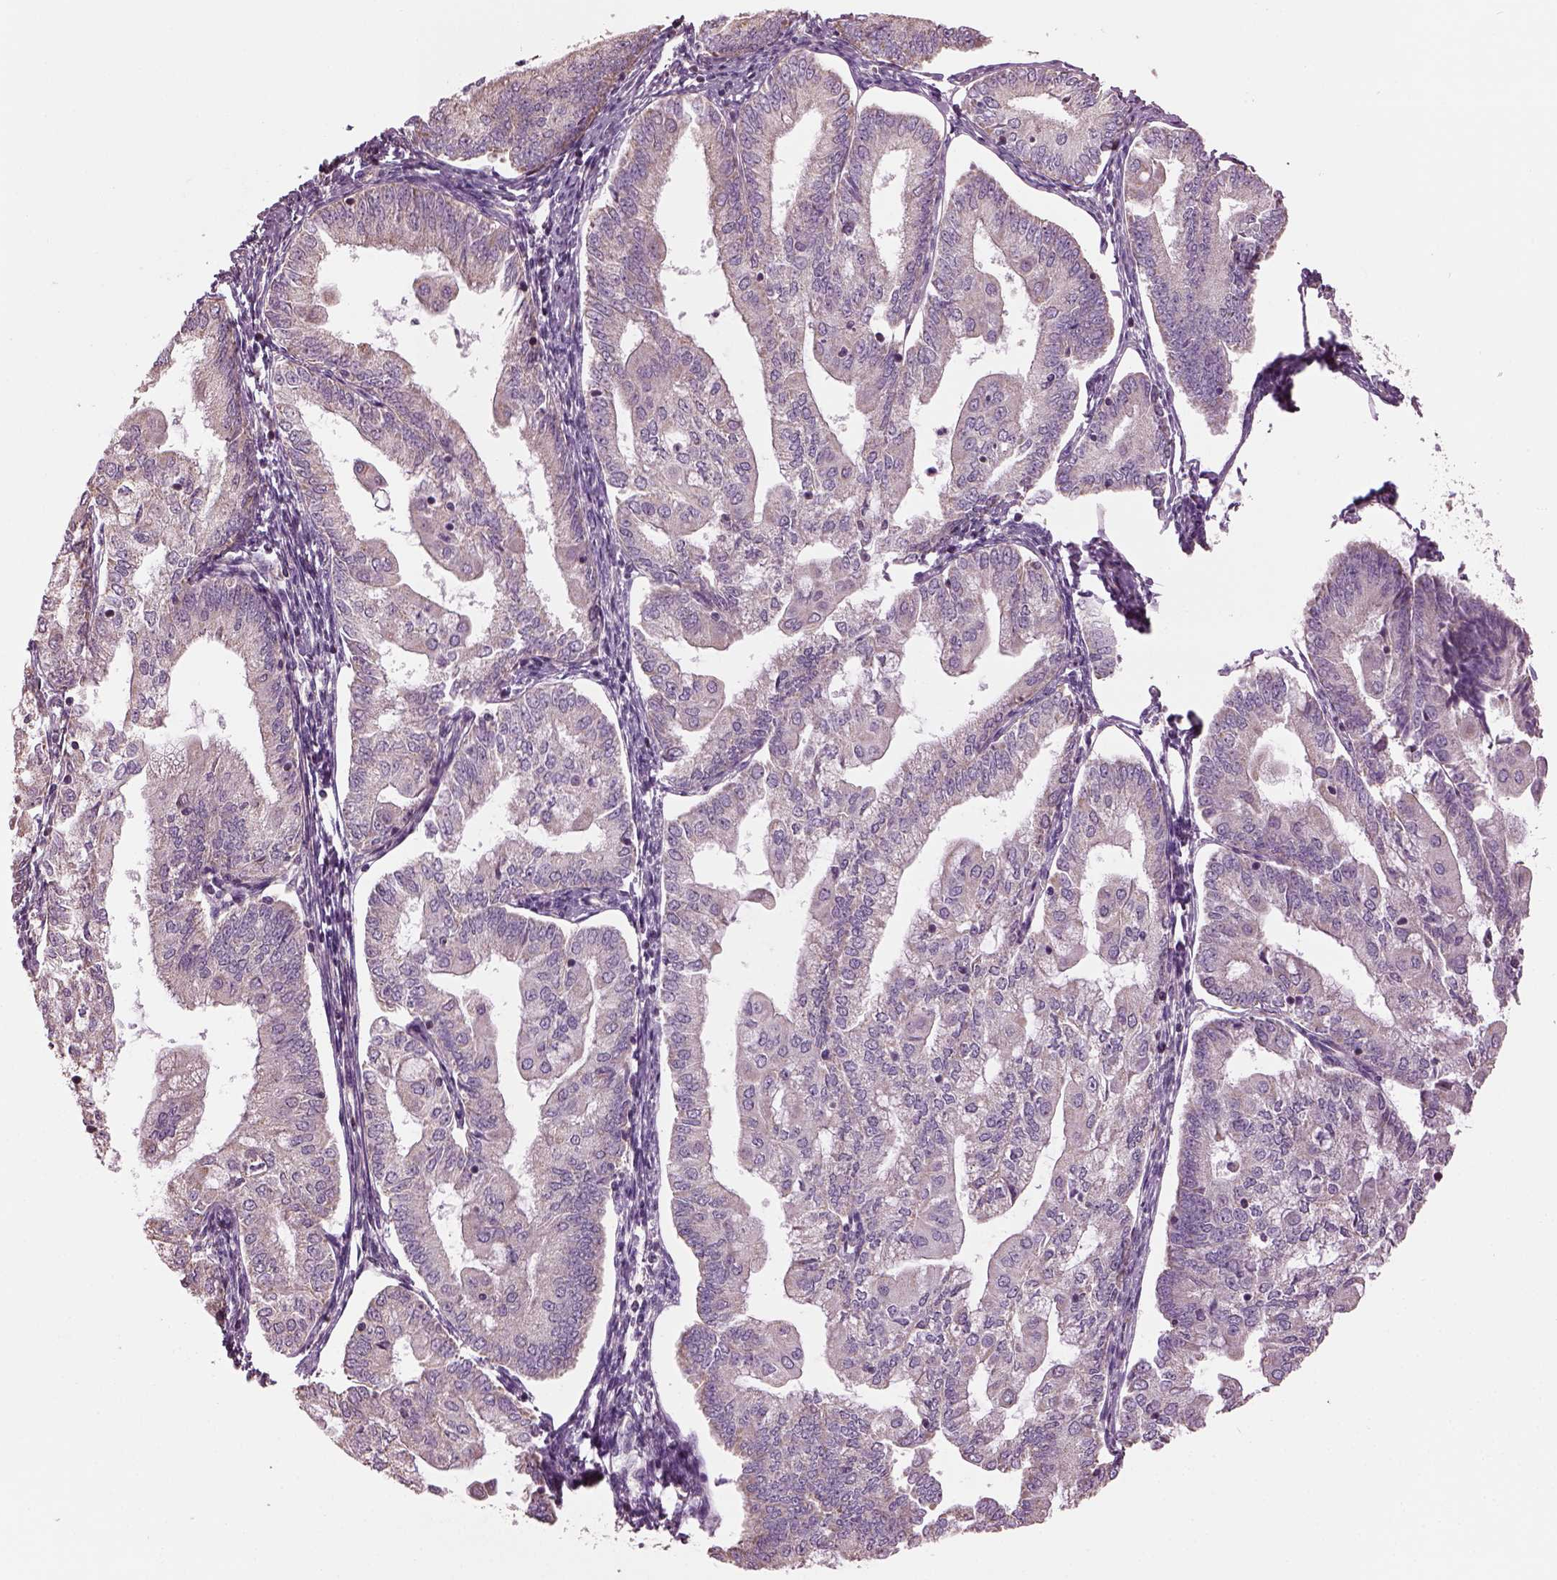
{"staining": {"intensity": "negative", "quantity": "none", "location": "none"}, "tissue": "endometrial cancer", "cell_type": "Tumor cells", "image_type": "cancer", "snomed": [{"axis": "morphology", "description": "Adenocarcinoma, NOS"}, {"axis": "topography", "description": "Endometrium"}], "caption": "Tumor cells show no significant positivity in adenocarcinoma (endometrial).", "gene": "SPATA7", "patient": {"sex": "female", "age": 55}}